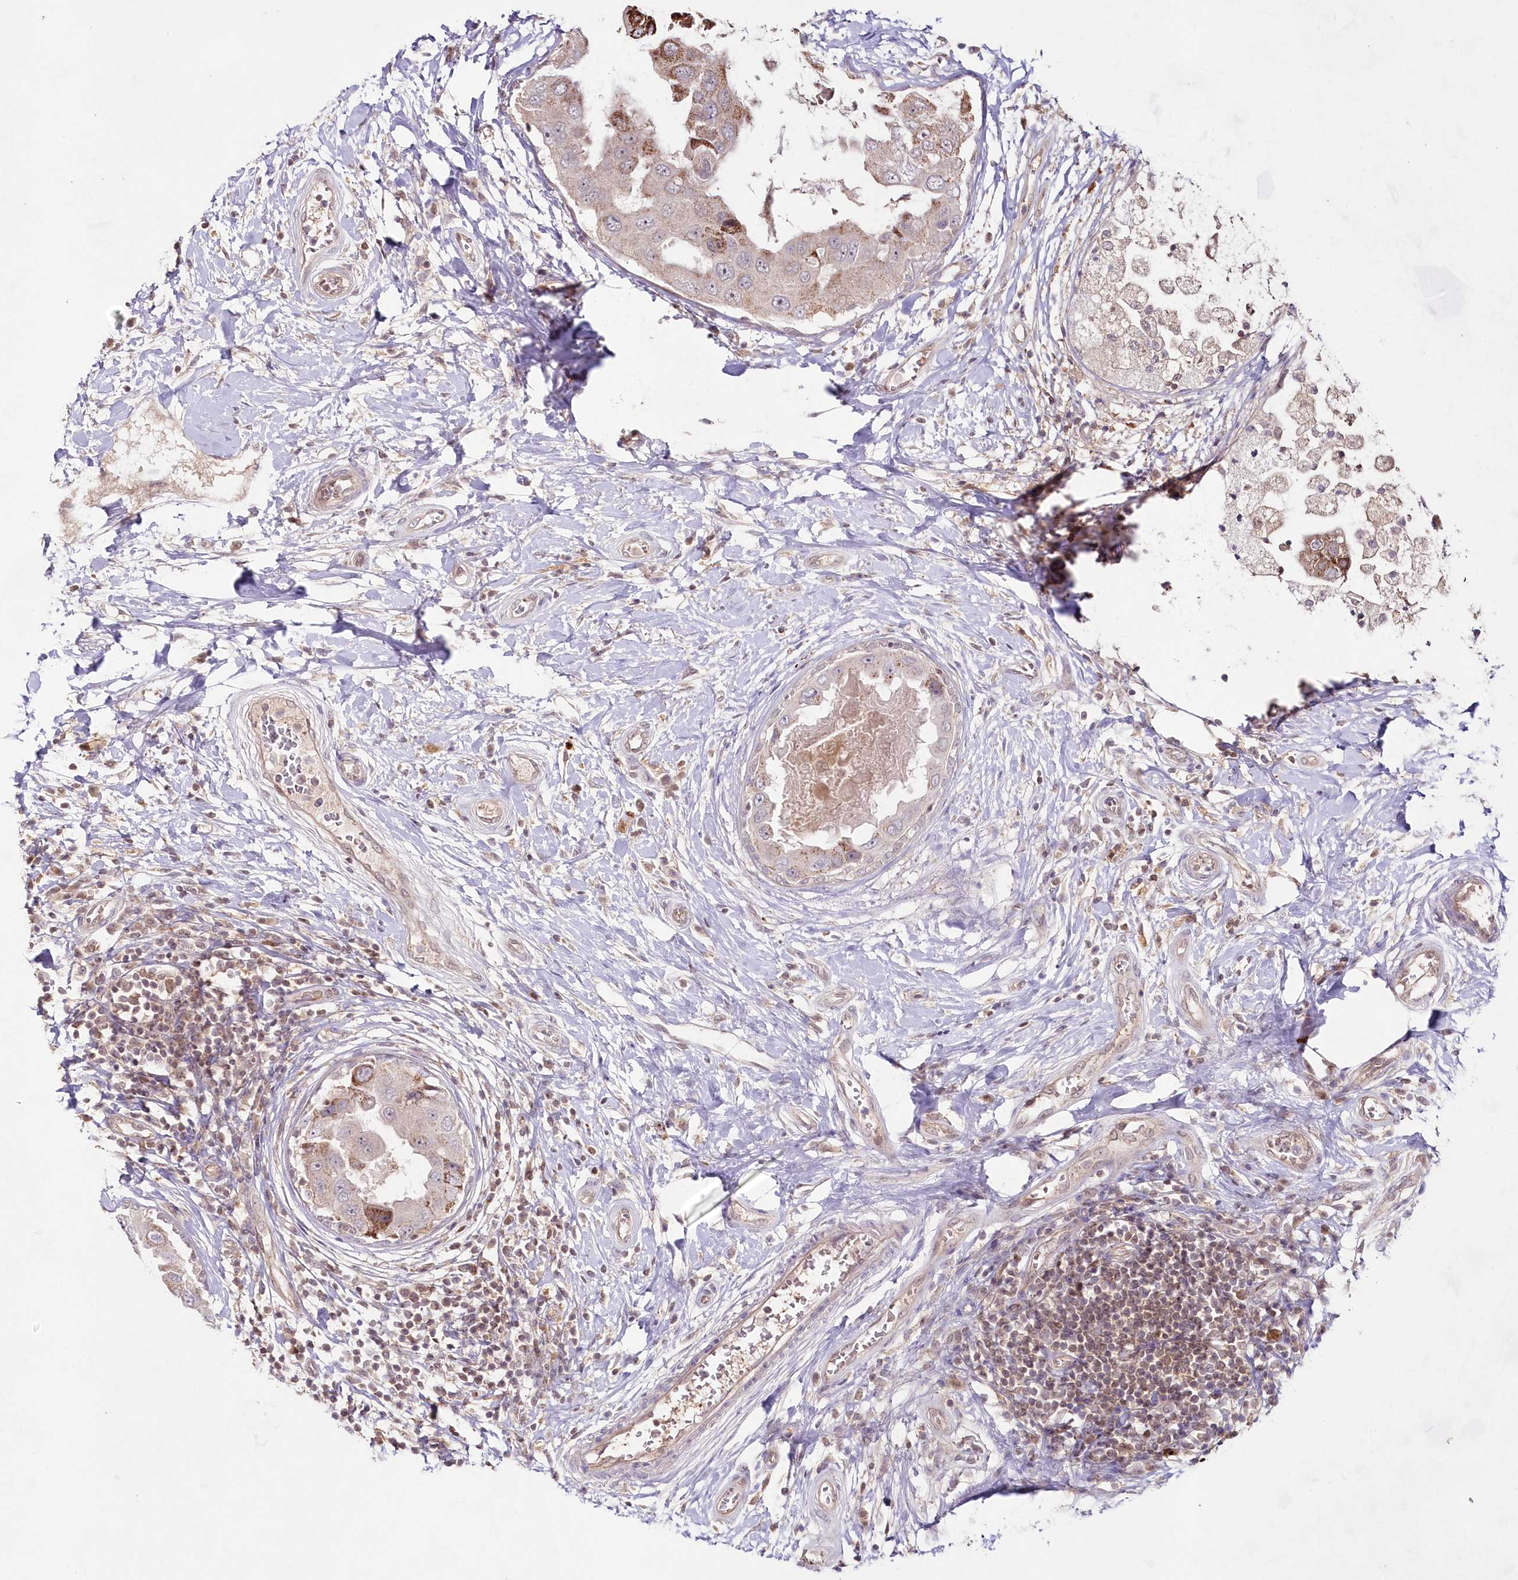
{"staining": {"intensity": "moderate", "quantity": "<25%", "location": "cytoplasmic/membranous"}, "tissue": "breast cancer", "cell_type": "Tumor cells", "image_type": "cancer", "snomed": [{"axis": "morphology", "description": "Duct carcinoma"}, {"axis": "topography", "description": "Breast"}], "caption": "Moderate cytoplasmic/membranous positivity is present in approximately <25% of tumor cells in breast cancer. The protein of interest is stained brown, and the nuclei are stained in blue (DAB IHC with brightfield microscopy, high magnification).", "gene": "IMPA1", "patient": {"sex": "female", "age": 27}}